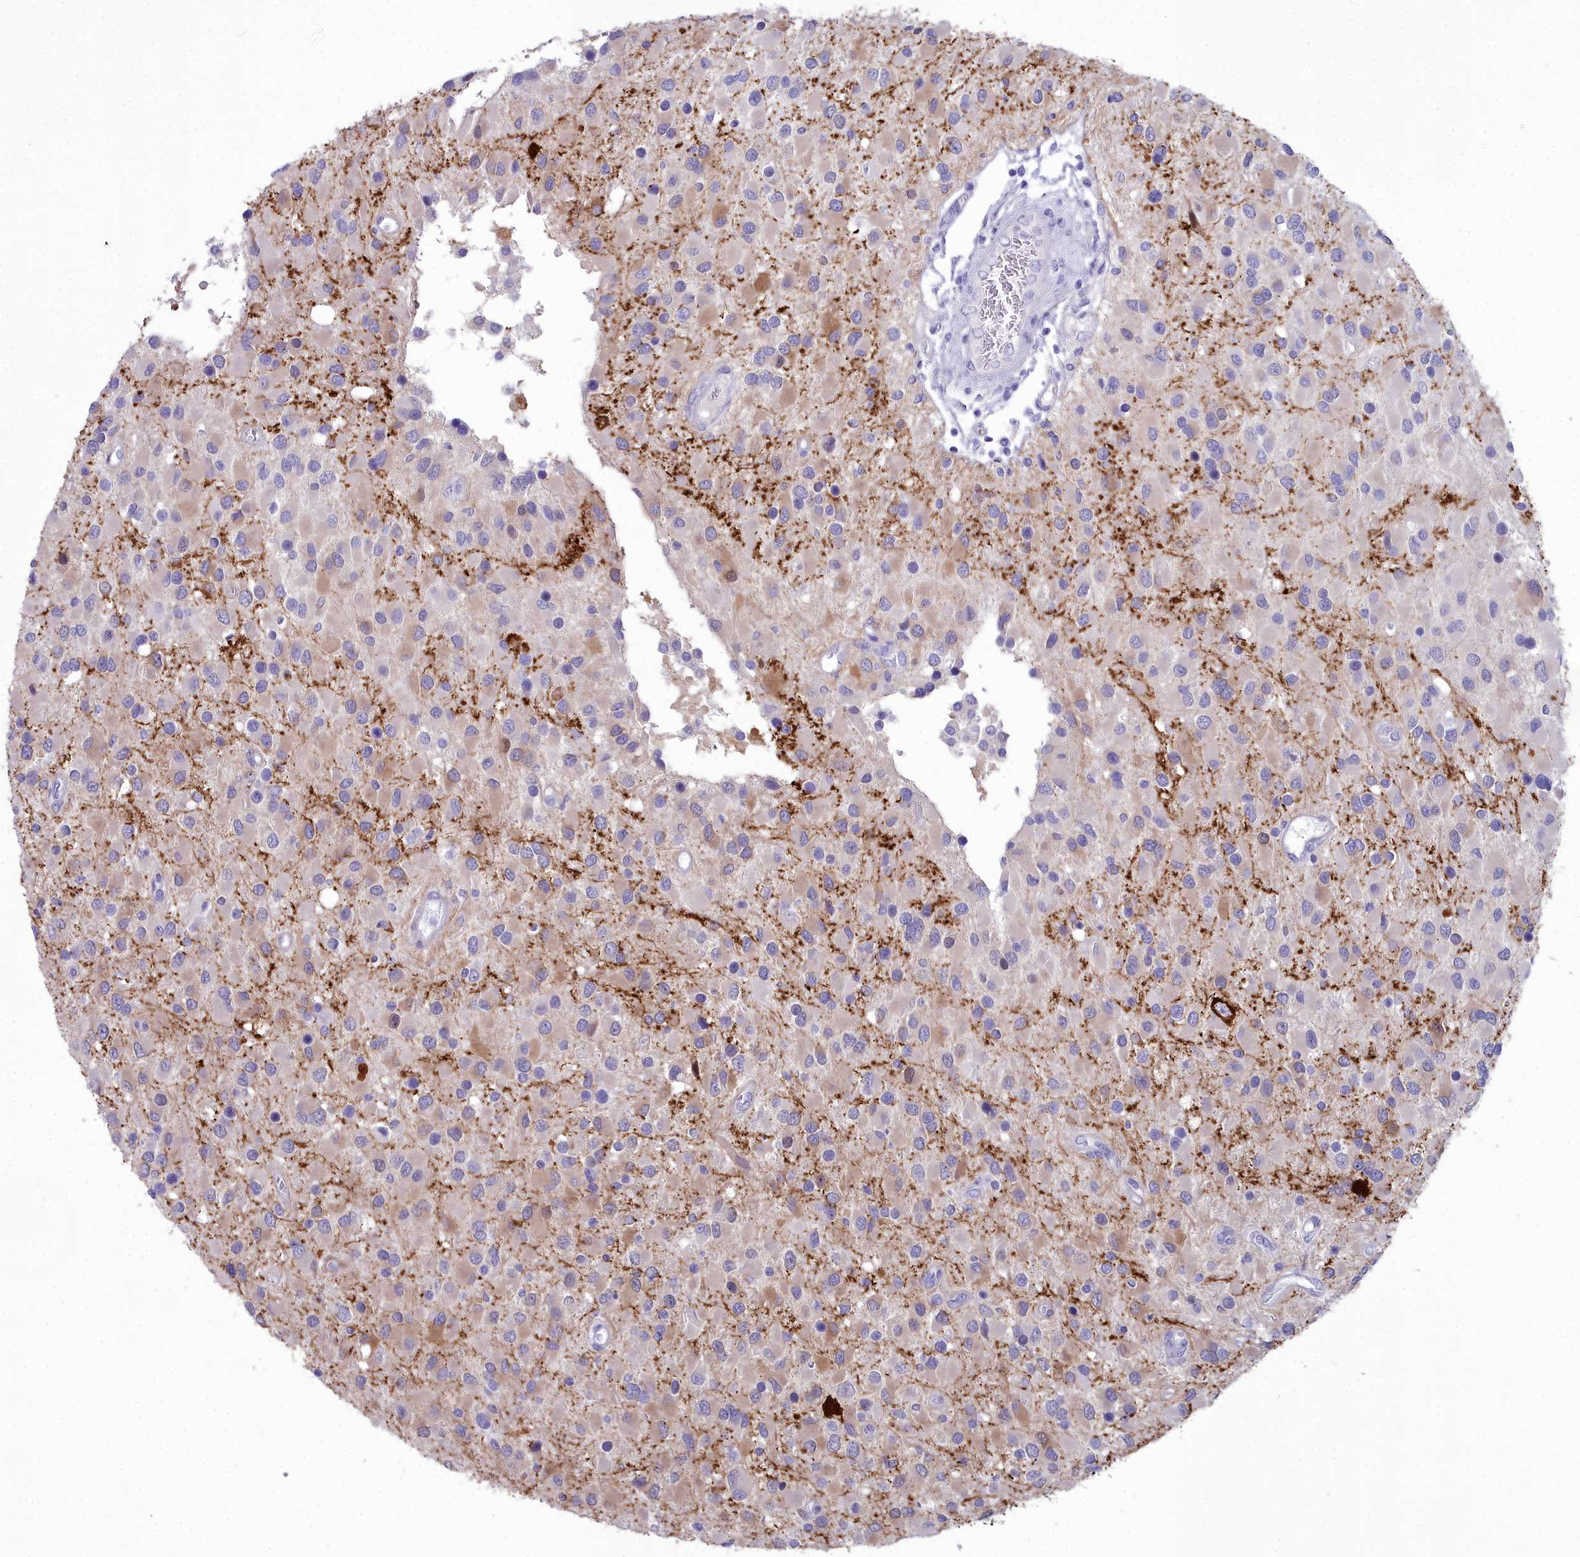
{"staining": {"intensity": "negative", "quantity": "none", "location": "none"}, "tissue": "glioma", "cell_type": "Tumor cells", "image_type": "cancer", "snomed": [{"axis": "morphology", "description": "Glioma, malignant, High grade"}, {"axis": "topography", "description": "Brain"}], "caption": "There is no significant expression in tumor cells of high-grade glioma (malignant).", "gene": "MAP6", "patient": {"sex": "male", "age": 53}}